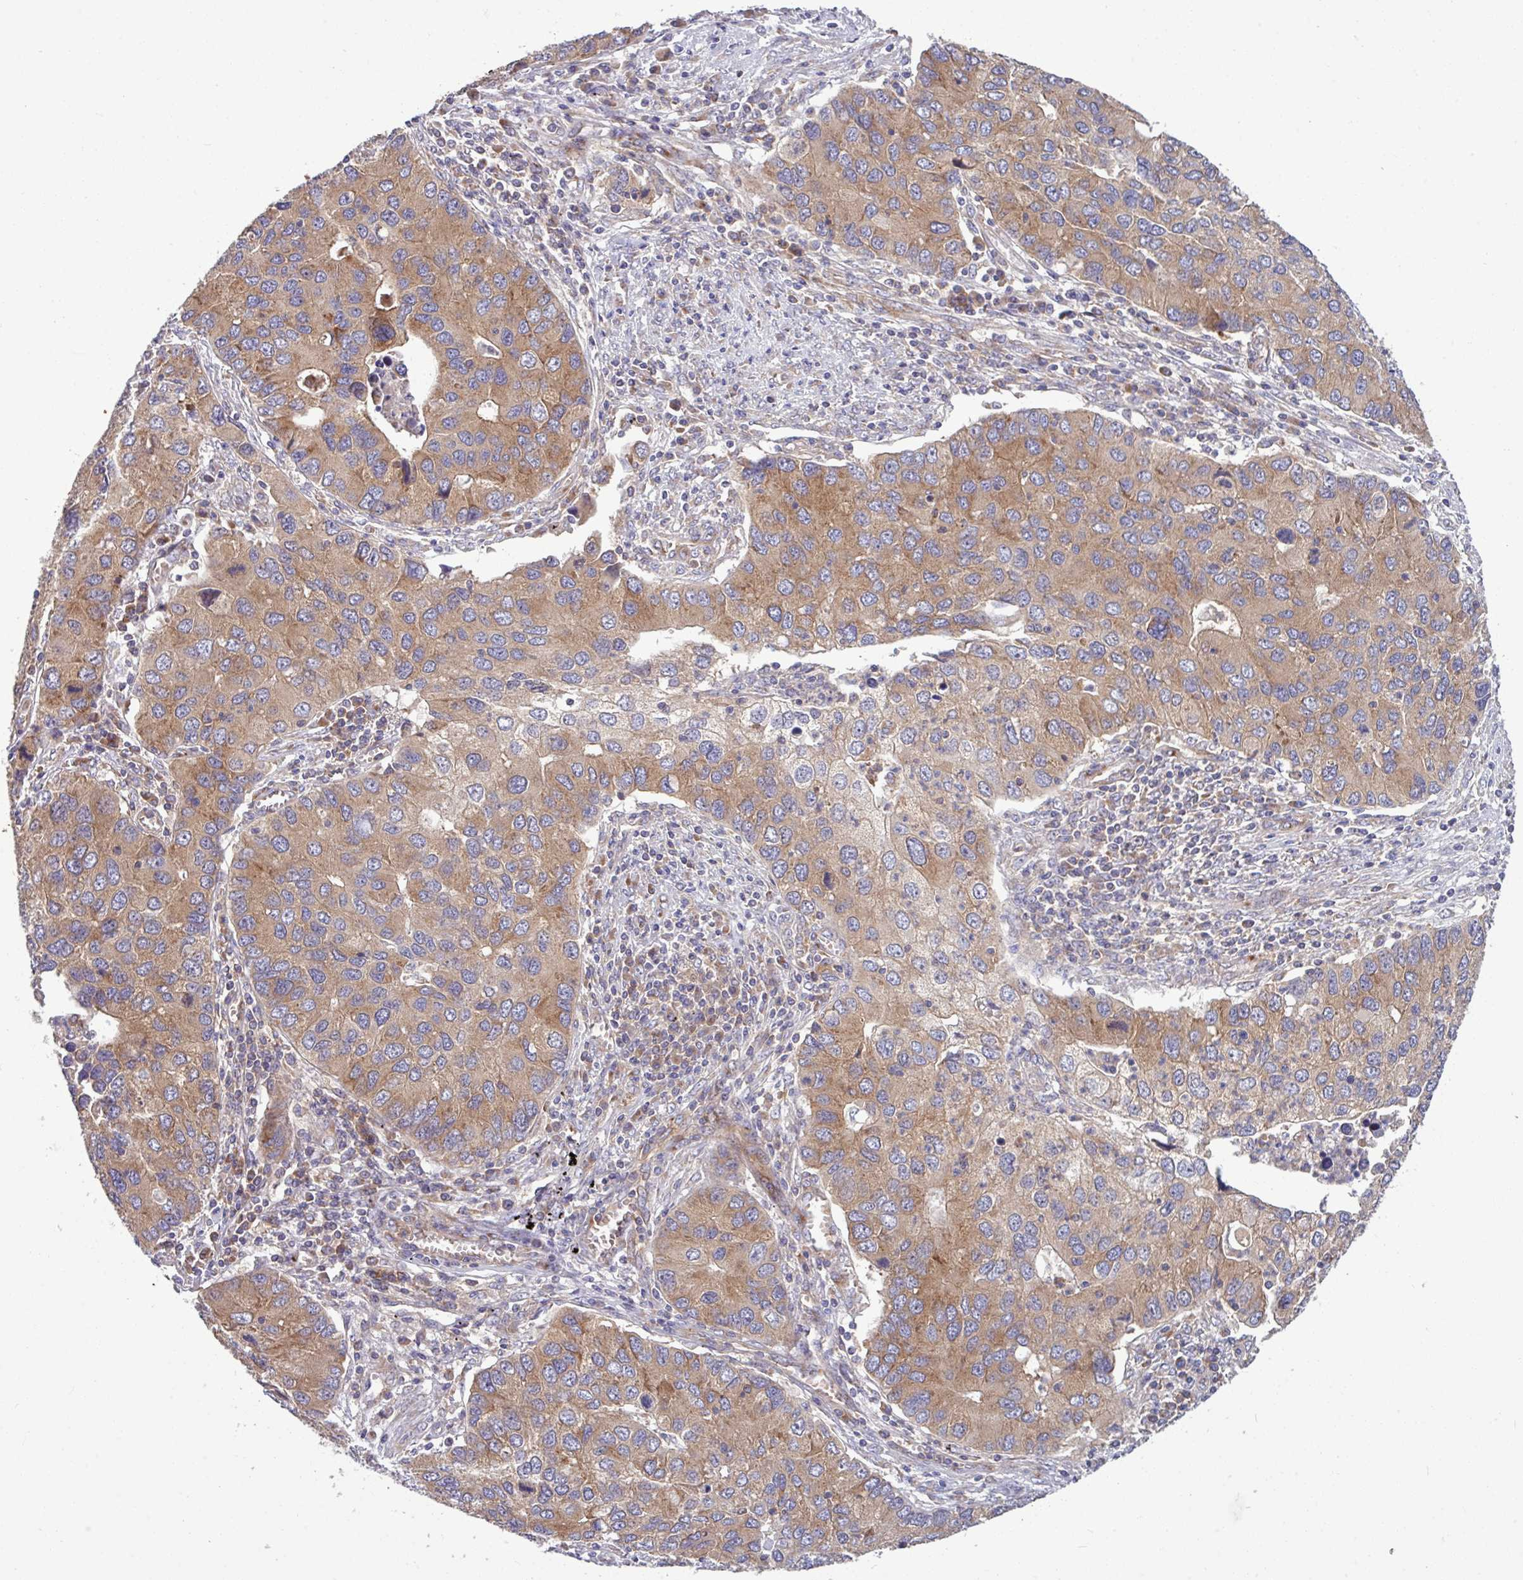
{"staining": {"intensity": "moderate", "quantity": ">75%", "location": "cytoplasmic/membranous"}, "tissue": "lung cancer", "cell_type": "Tumor cells", "image_type": "cancer", "snomed": [{"axis": "morphology", "description": "Aneuploidy"}, {"axis": "morphology", "description": "Adenocarcinoma, NOS"}, {"axis": "topography", "description": "Lymph node"}, {"axis": "topography", "description": "Lung"}], "caption": "A histopathology image showing moderate cytoplasmic/membranous staining in approximately >75% of tumor cells in adenocarcinoma (lung), as visualized by brown immunohistochemical staining.", "gene": "LSM12", "patient": {"sex": "female", "age": 74}}